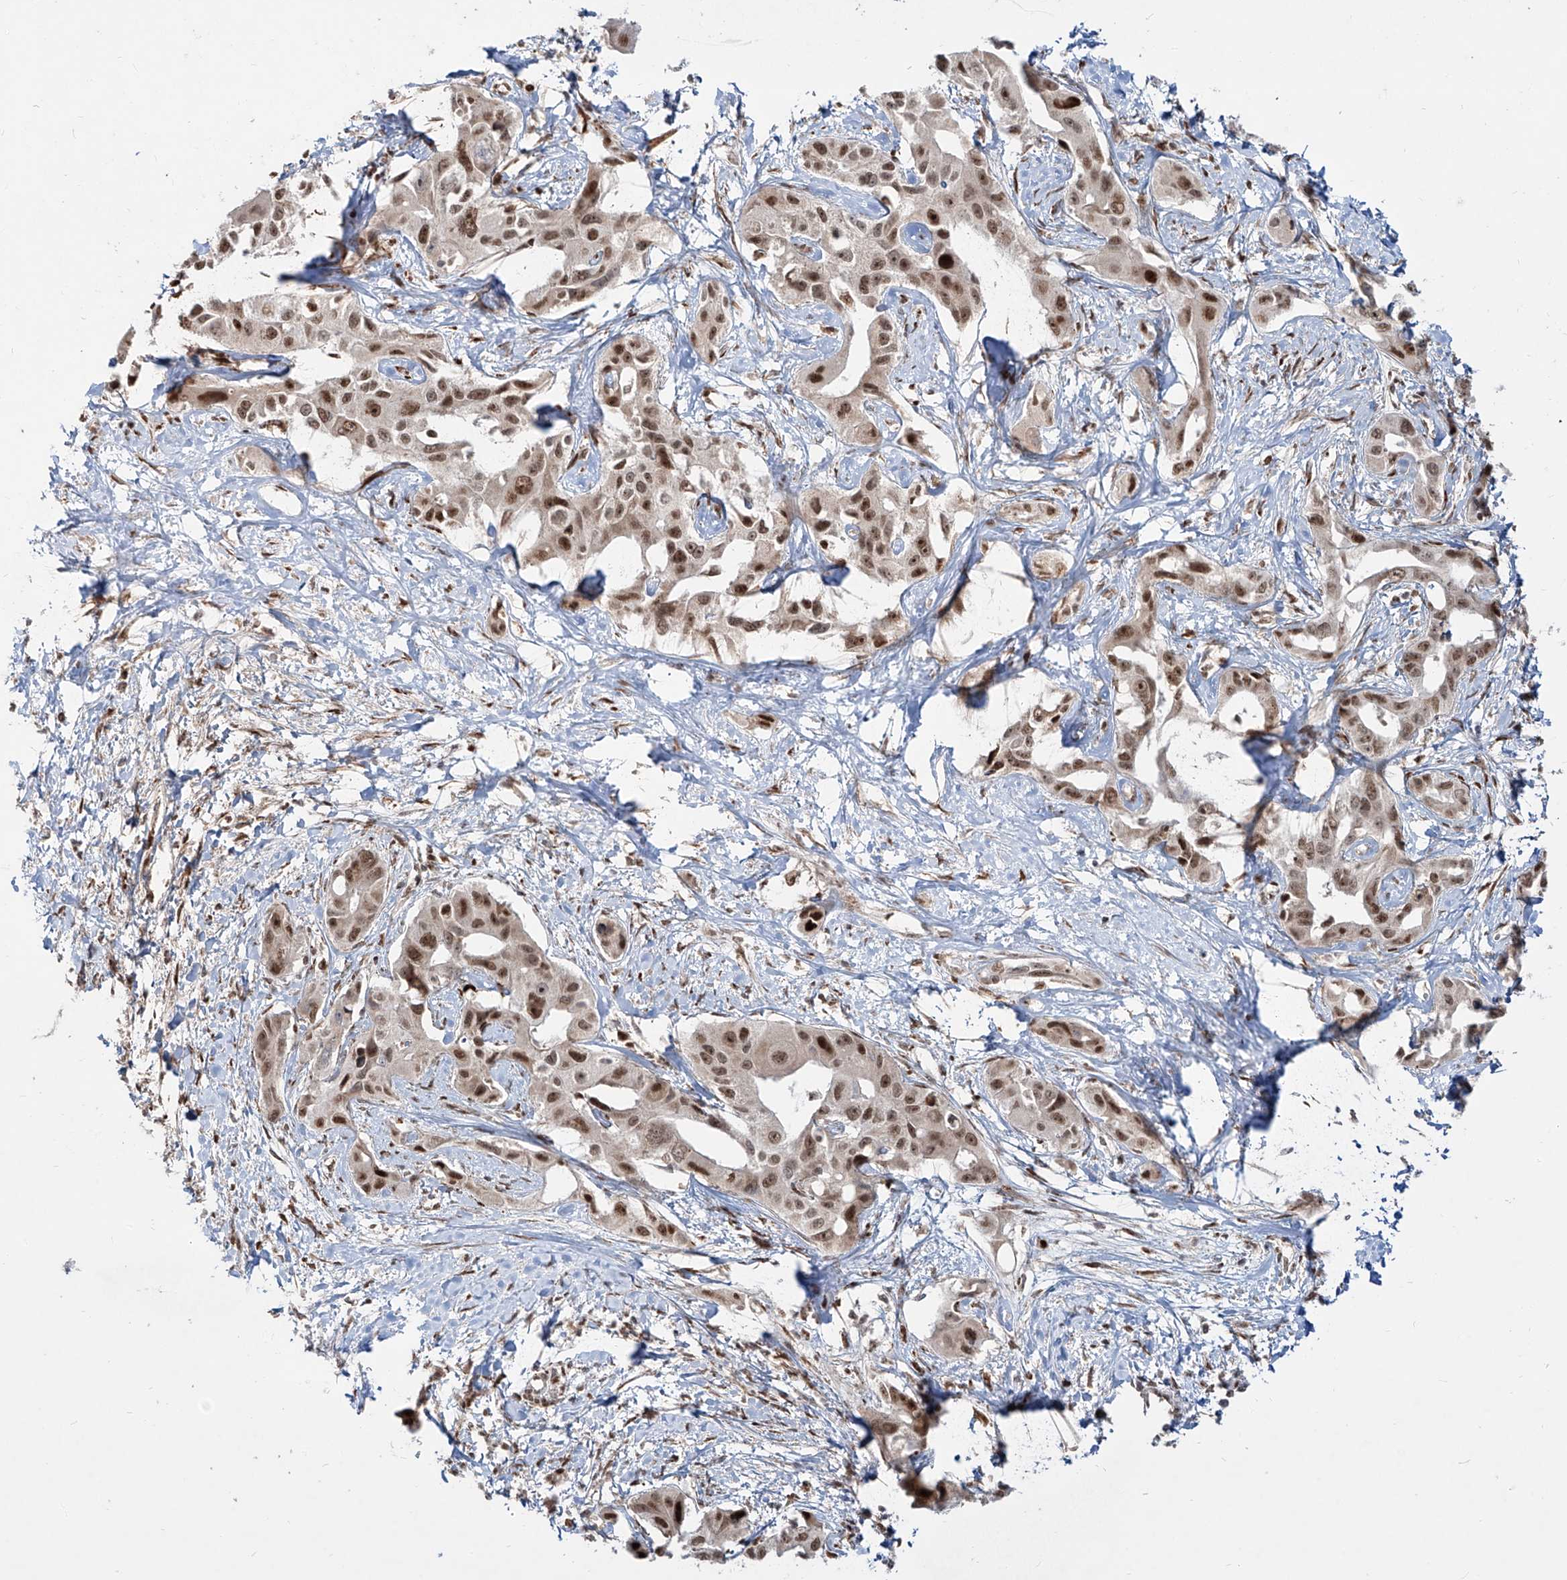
{"staining": {"intensity": "moderate", "quantity": ">75%", "location": "nuclear"}, "tissue": "liver cancer", "cell_type": "Tumor cells", "image_type": "cancer", "snomed": [{"axis": "morphology", "description": "Cholangiocarcinoma"}, {"axis": "topography", "description": "Liver"}], "caption": "The immunohistochemical stain highlights moderate nuclear expression in tumor cells of liver cancer (cholangiocarcinoma) tissue.", "gene": "ZNF710", "patient": {"sex": "male", "age": 59}}